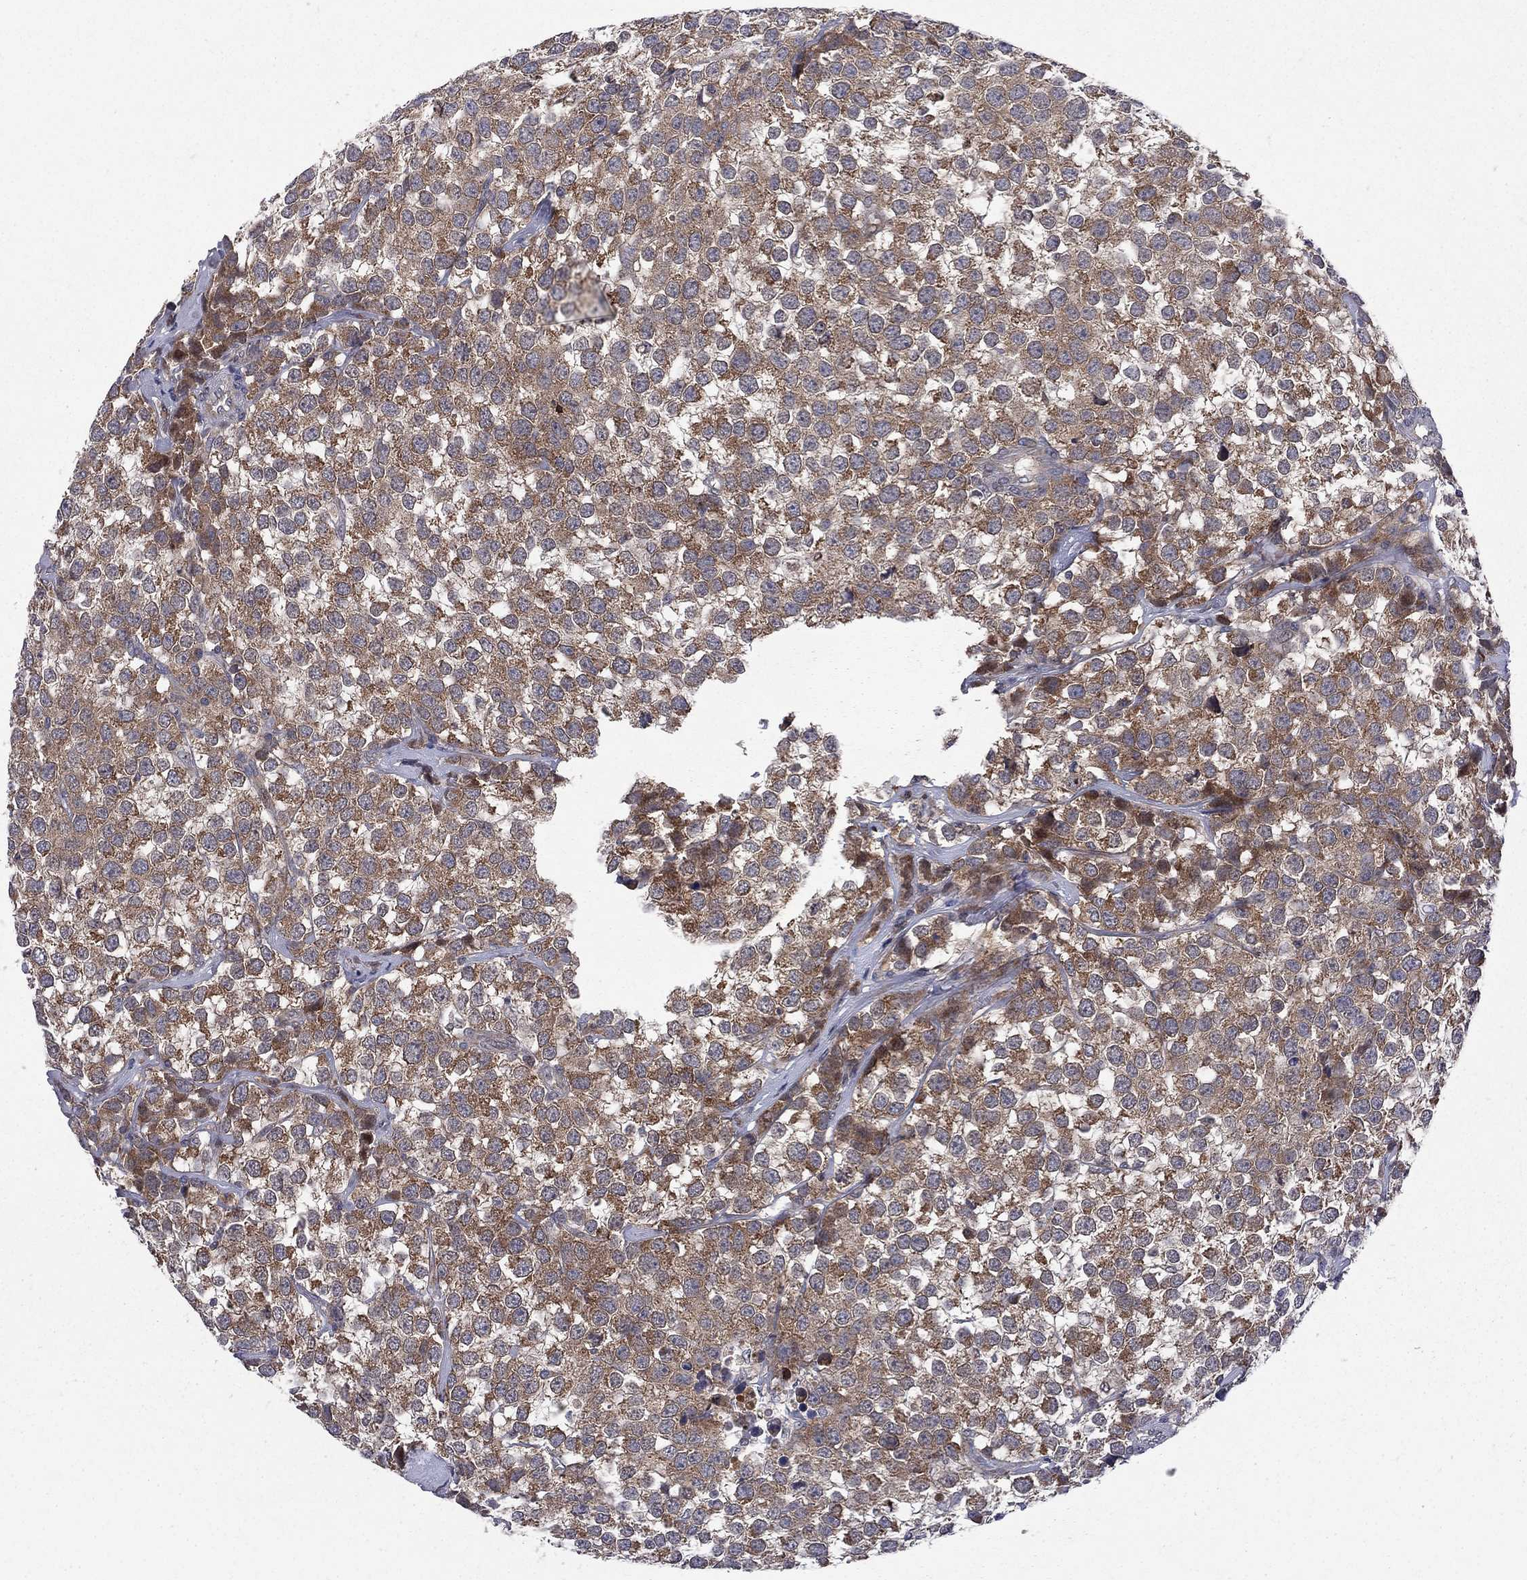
{"staining": {"intensity": "moderate", "quantity": ">75%", "location": "cytoplasmic/membranous"}, "tissue": "testis cancer", "cell_type": "Tumor cells", "image_type": "cancer", "snomed": [{"axis": "morphology", "description": "Seminoma, NOS"}, {"axis": "topography", "description": "Testis"}], "caption": "Seminoma (testis) tissue reveals moderate cytoplasmic/membranous expression in about >75% of tumor cells", "gene": "CNOT11", "patient": {"sex": "male", "age": 59}}